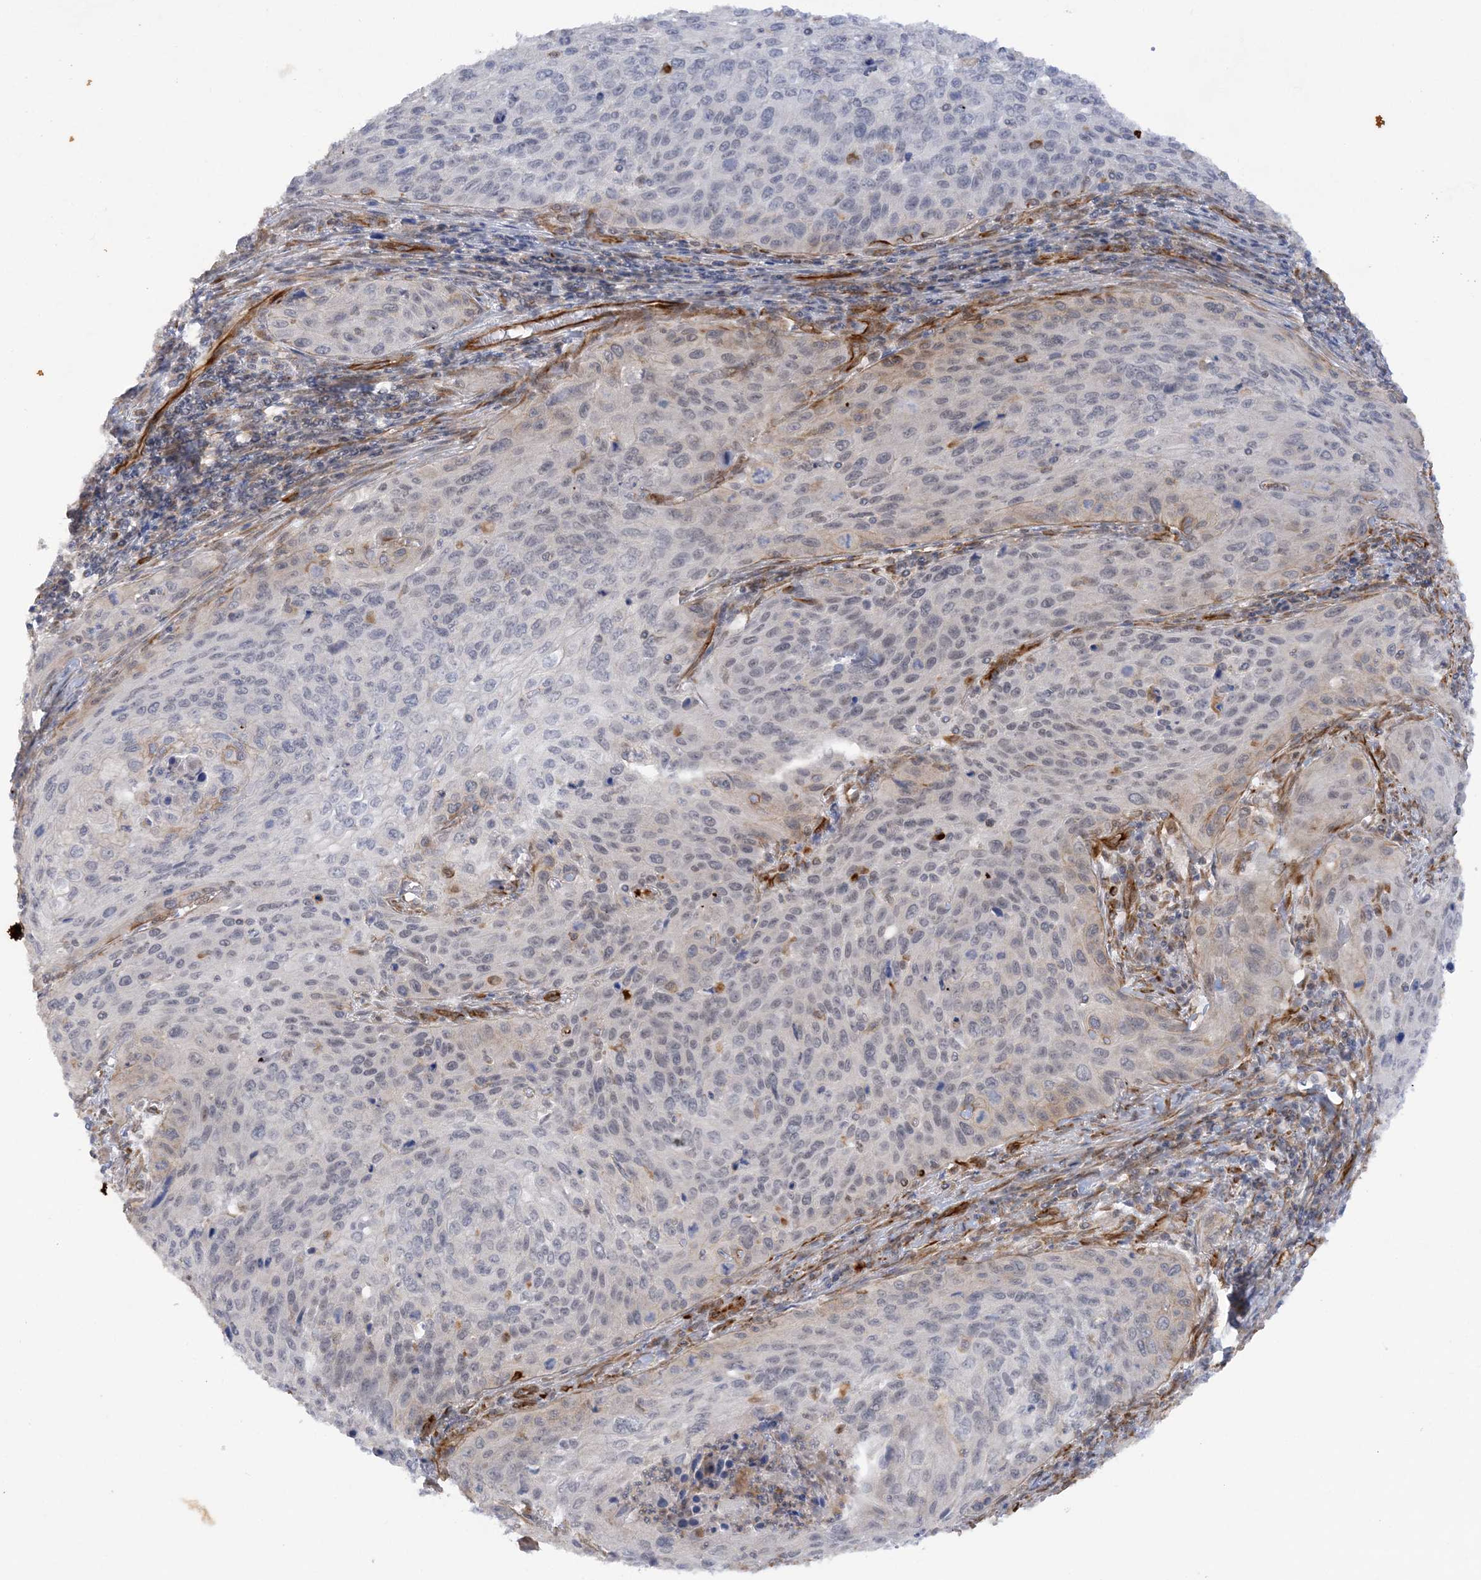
{"staining": {"intensity": "negative", "quantity": "none", "location": "none"}, "tissue": "cervical cancer", "cell_type": "Tumor cells", "image_type": "cancer", "snomed": [{"axis": "morphology", "description": "Squamous cell carcinoma, NOS"}, {"axis": "topography", "description": "Cervix"}], "caption": "Photomicrograph shows no protein expression in tumor cells of squamous cell carcinoma (cervical) tissue. The staining is performed using DAB (3,3'-diaminobenzidine) brown chromogen with nuclei counter-stained in using hematoxylin.", "gene": "SCLT1", "patient": {"sex": "female", "age": 32}}